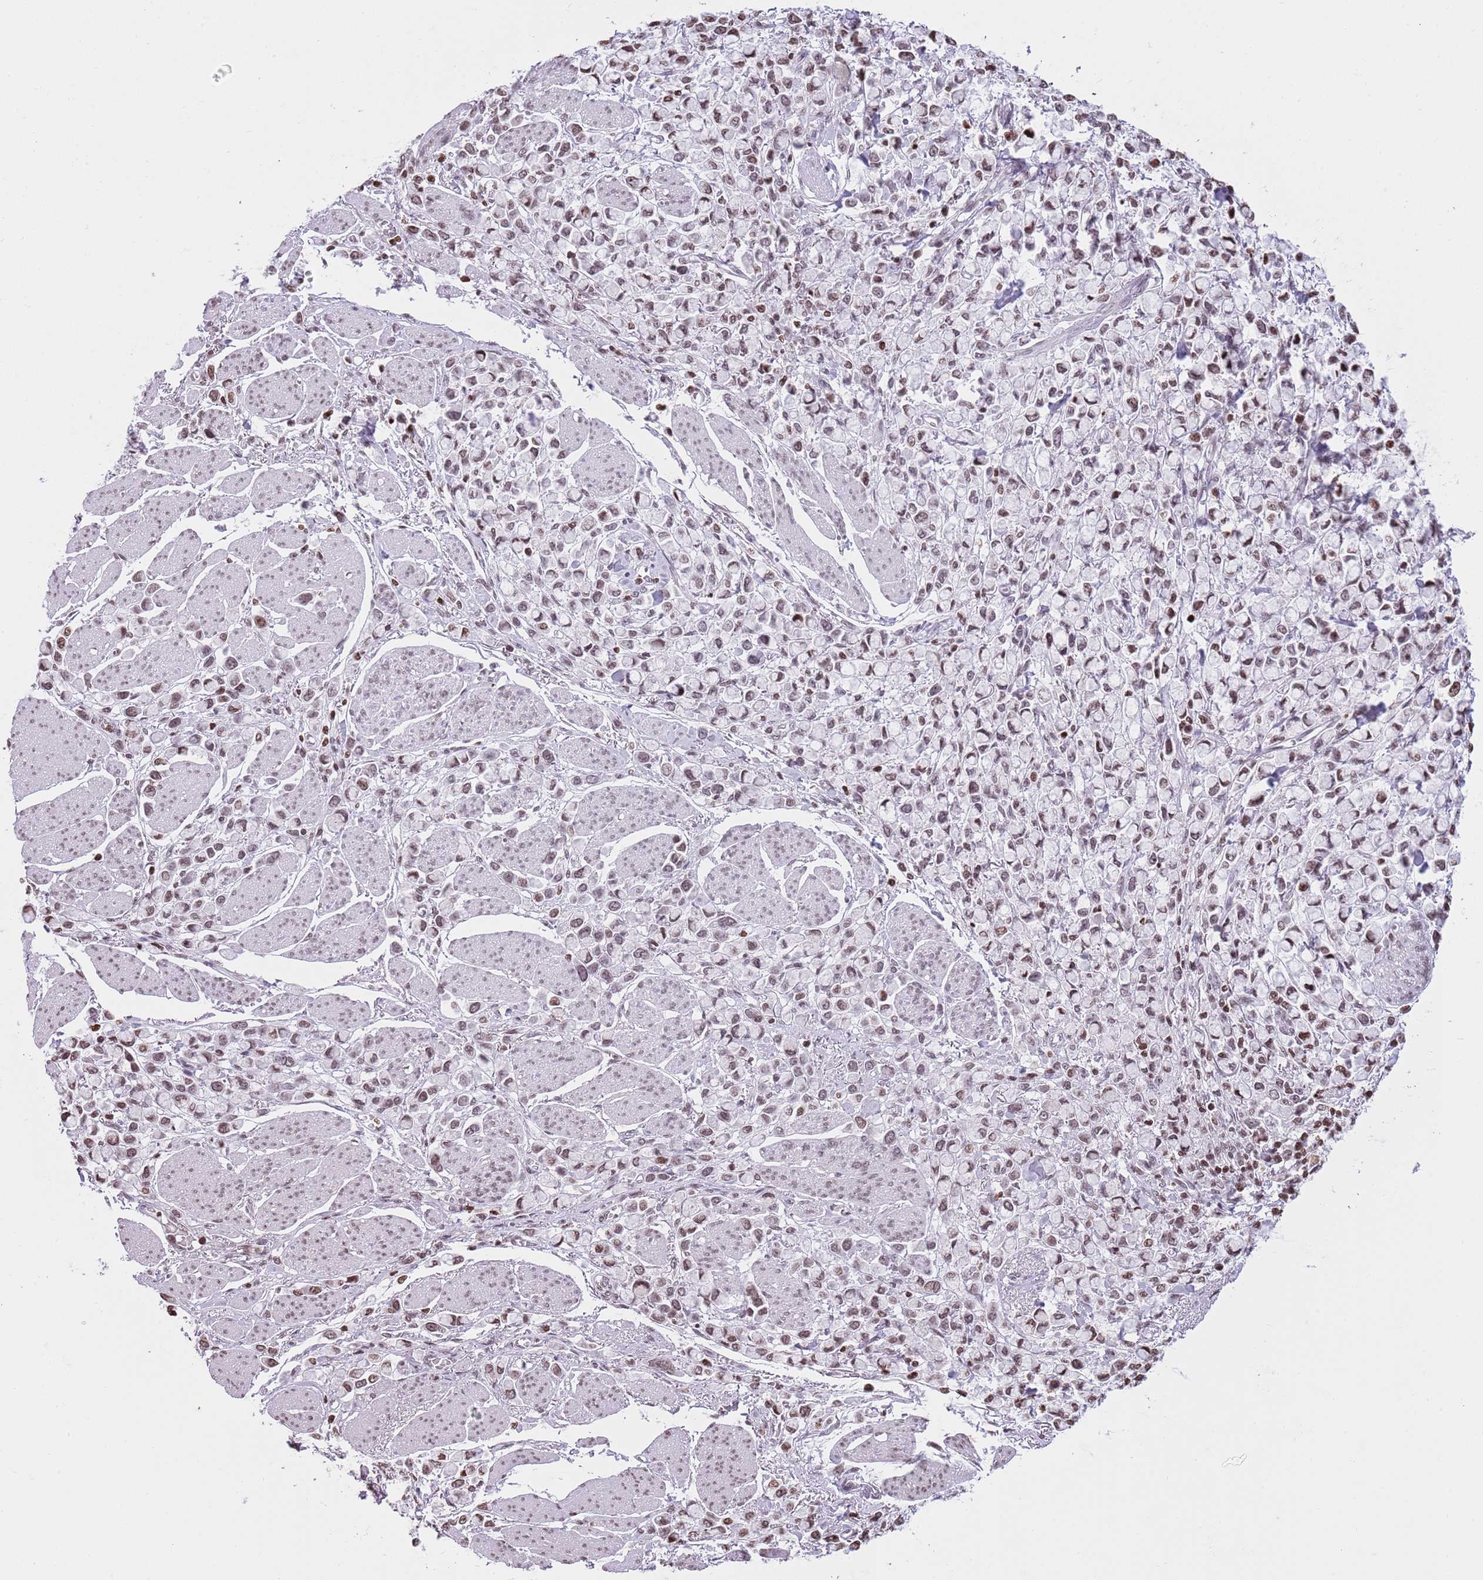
{"staining": {"intensity": "moderate", "quantity": ">75%", "location": "nuclear"}, "tissue": "stomach cancer", "cell_type": "Tumor cells", "image_type": "cancer", "snomed": [{"axis": "morphology", "description": "Adenocarcinoma, NOS"}, {"axis": "topography", "description": "Stomach"}], "caption": "Protein expression analysis of adenocarcinoma (stomach) exhibits moderate nuclear staining in about >75% of tumor cells.", "gene": "KPNA3", "patient": {"sex": "female", "age": 81}}